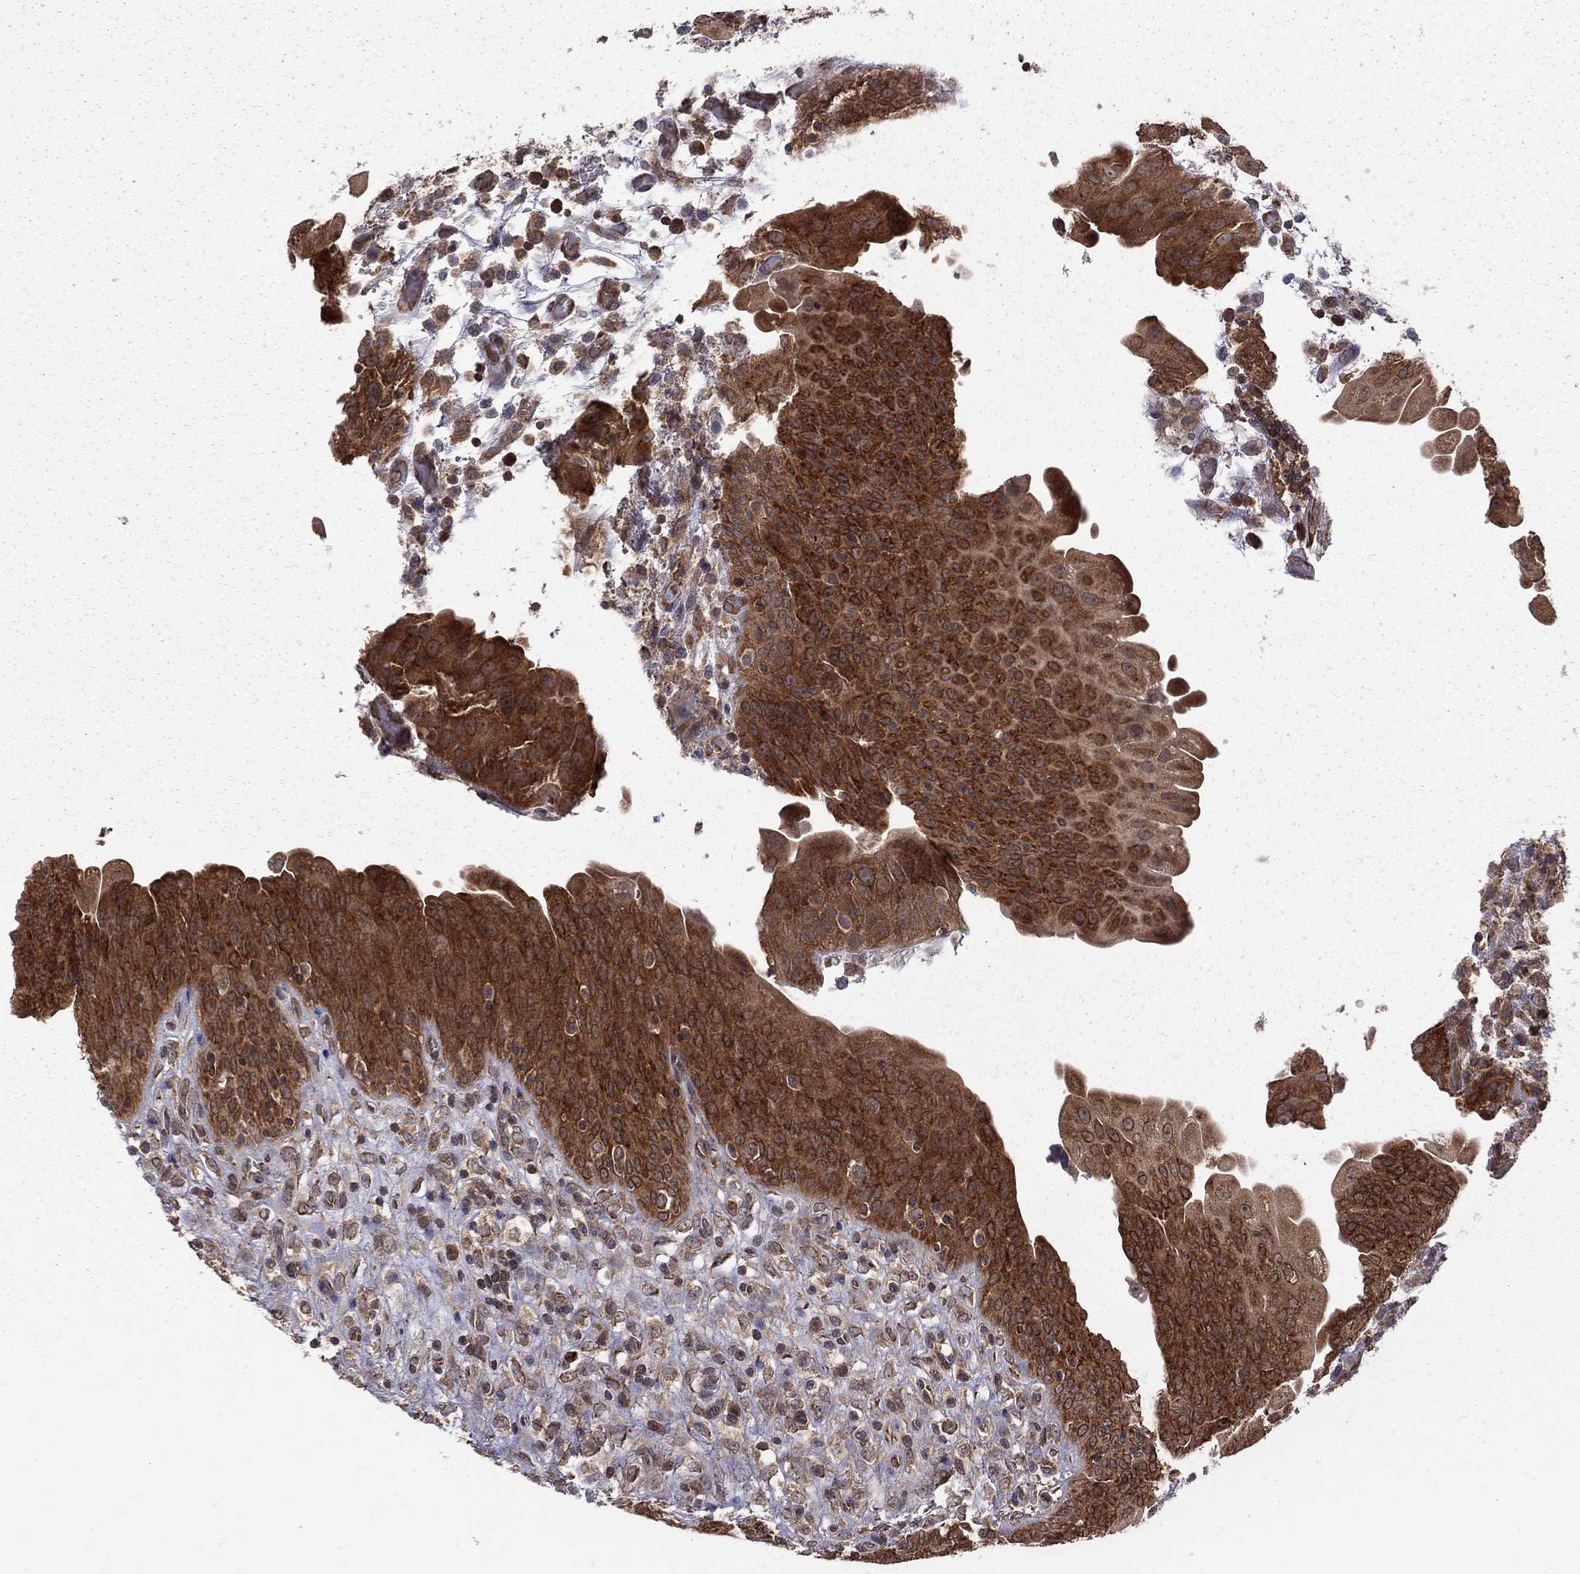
{"staining": {"intensity": "strong", "quantity": ">75%", "location": "cytoplasmic/membranous"}, "tissue": "urothelial cancer", "cell_type": "Tumor cells", "image_type": "cancer", "snomed": [{"axis": "morphology", "description": "Urothelial carcinoma, High grade"}, {"axis": "topography", "description": "Urinary bladder"}], "caption": "Protein positivity by immunohistochemistry (IHC) shows strong cytoplasmic/membranous expression in about >75% of tumor cells in high-grade urothelial carcinoma.", "gene": "NAA50", "patient": {"sex": "male", "age": 60}}